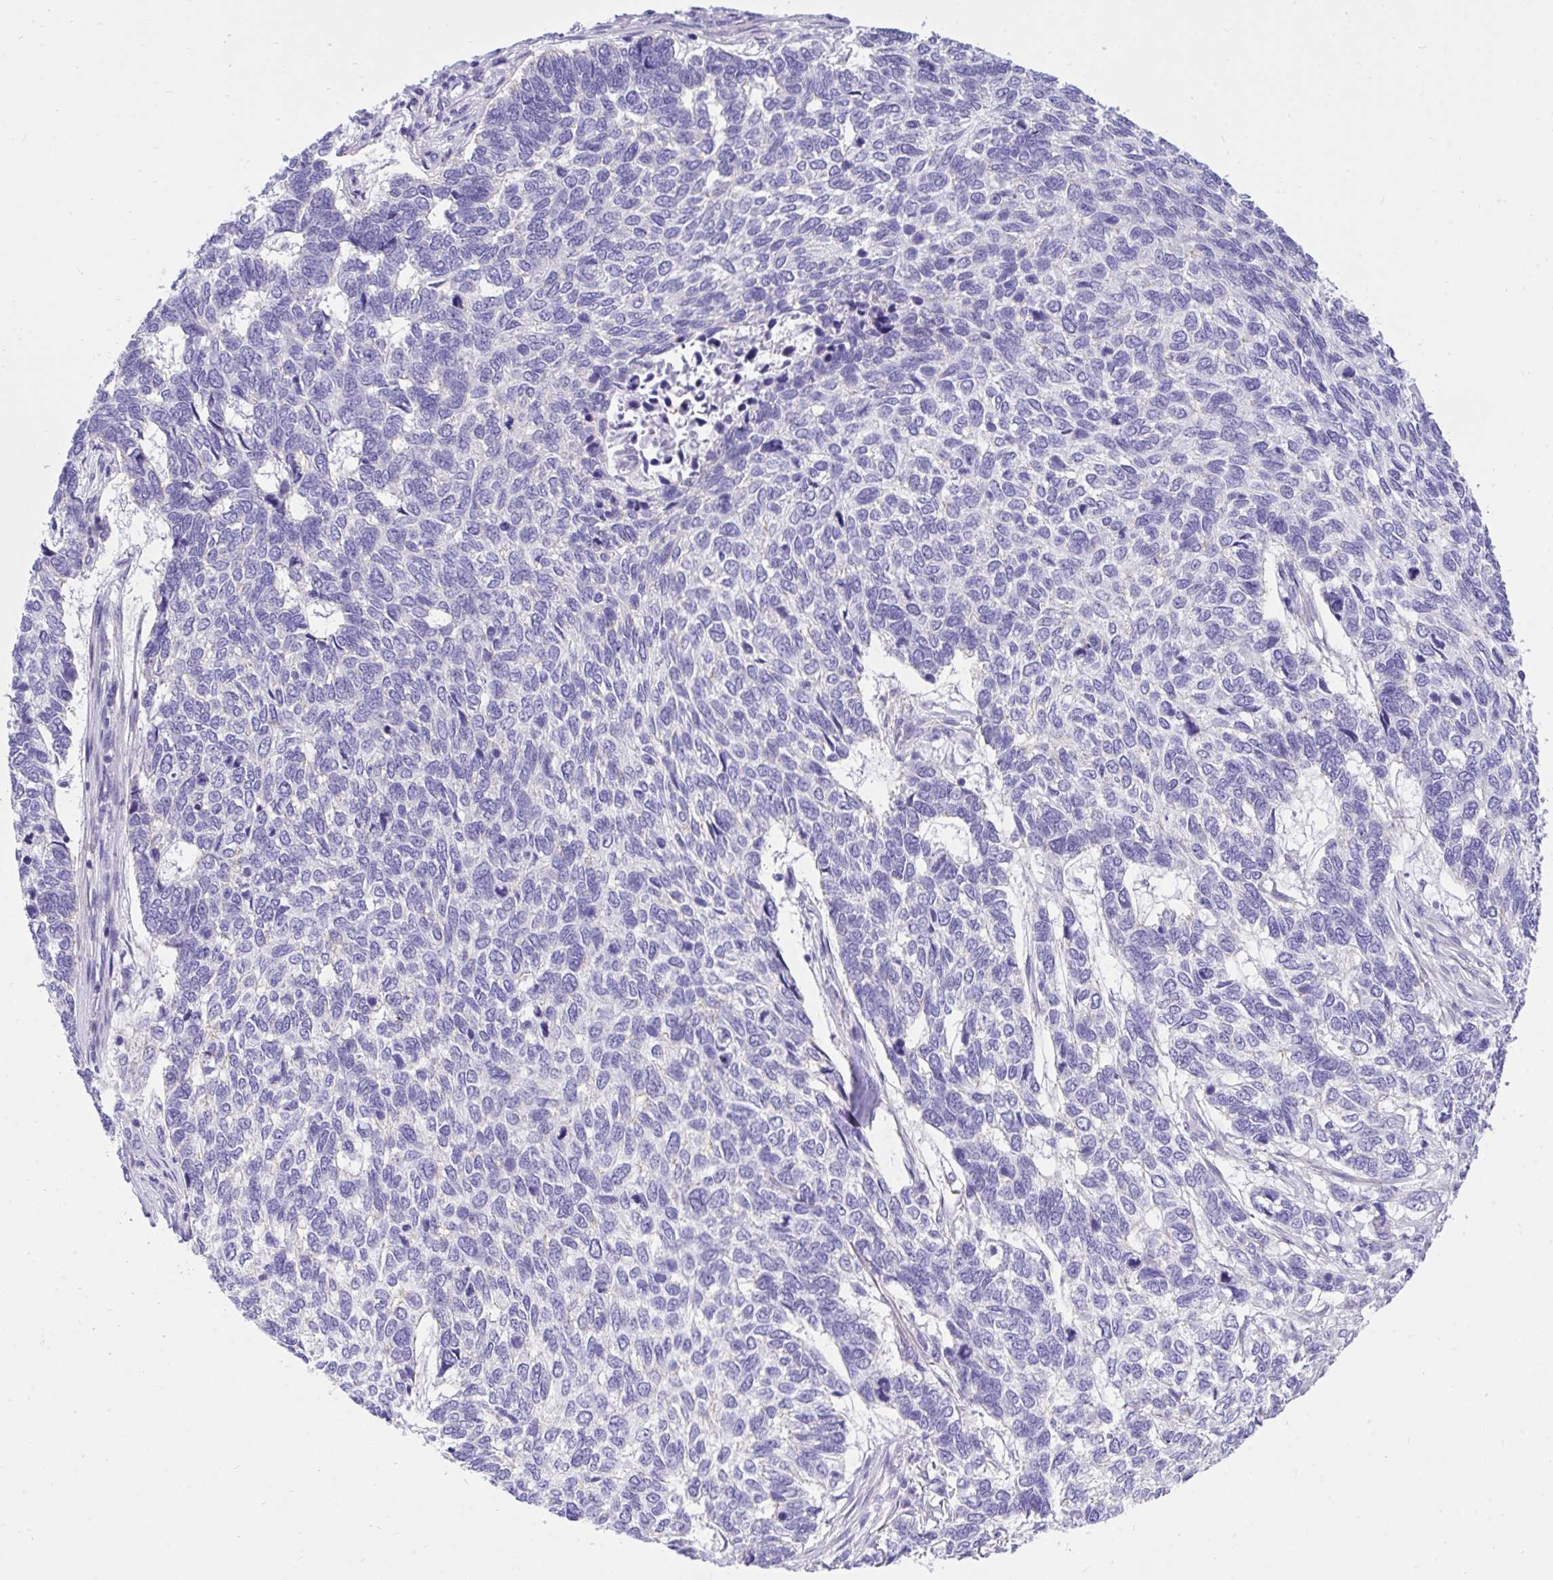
{"staining": {"intensity": "negative", "quantity": "none", "location": "none"}, "tissue": "skin cancer", "cell_type": "Tumor cells", "image_type": "cancer", "snomed": [{"axis": "morphology", "description": "Basal cell carcinoma"}, {"axis": "topography", "description": "Skin"}], "caption": "Tumor cells show no significant protein positivity in basal cell carcinoma (skin).", "gene": "TLN2", "patient": {"sex": "female", "age": 65}}